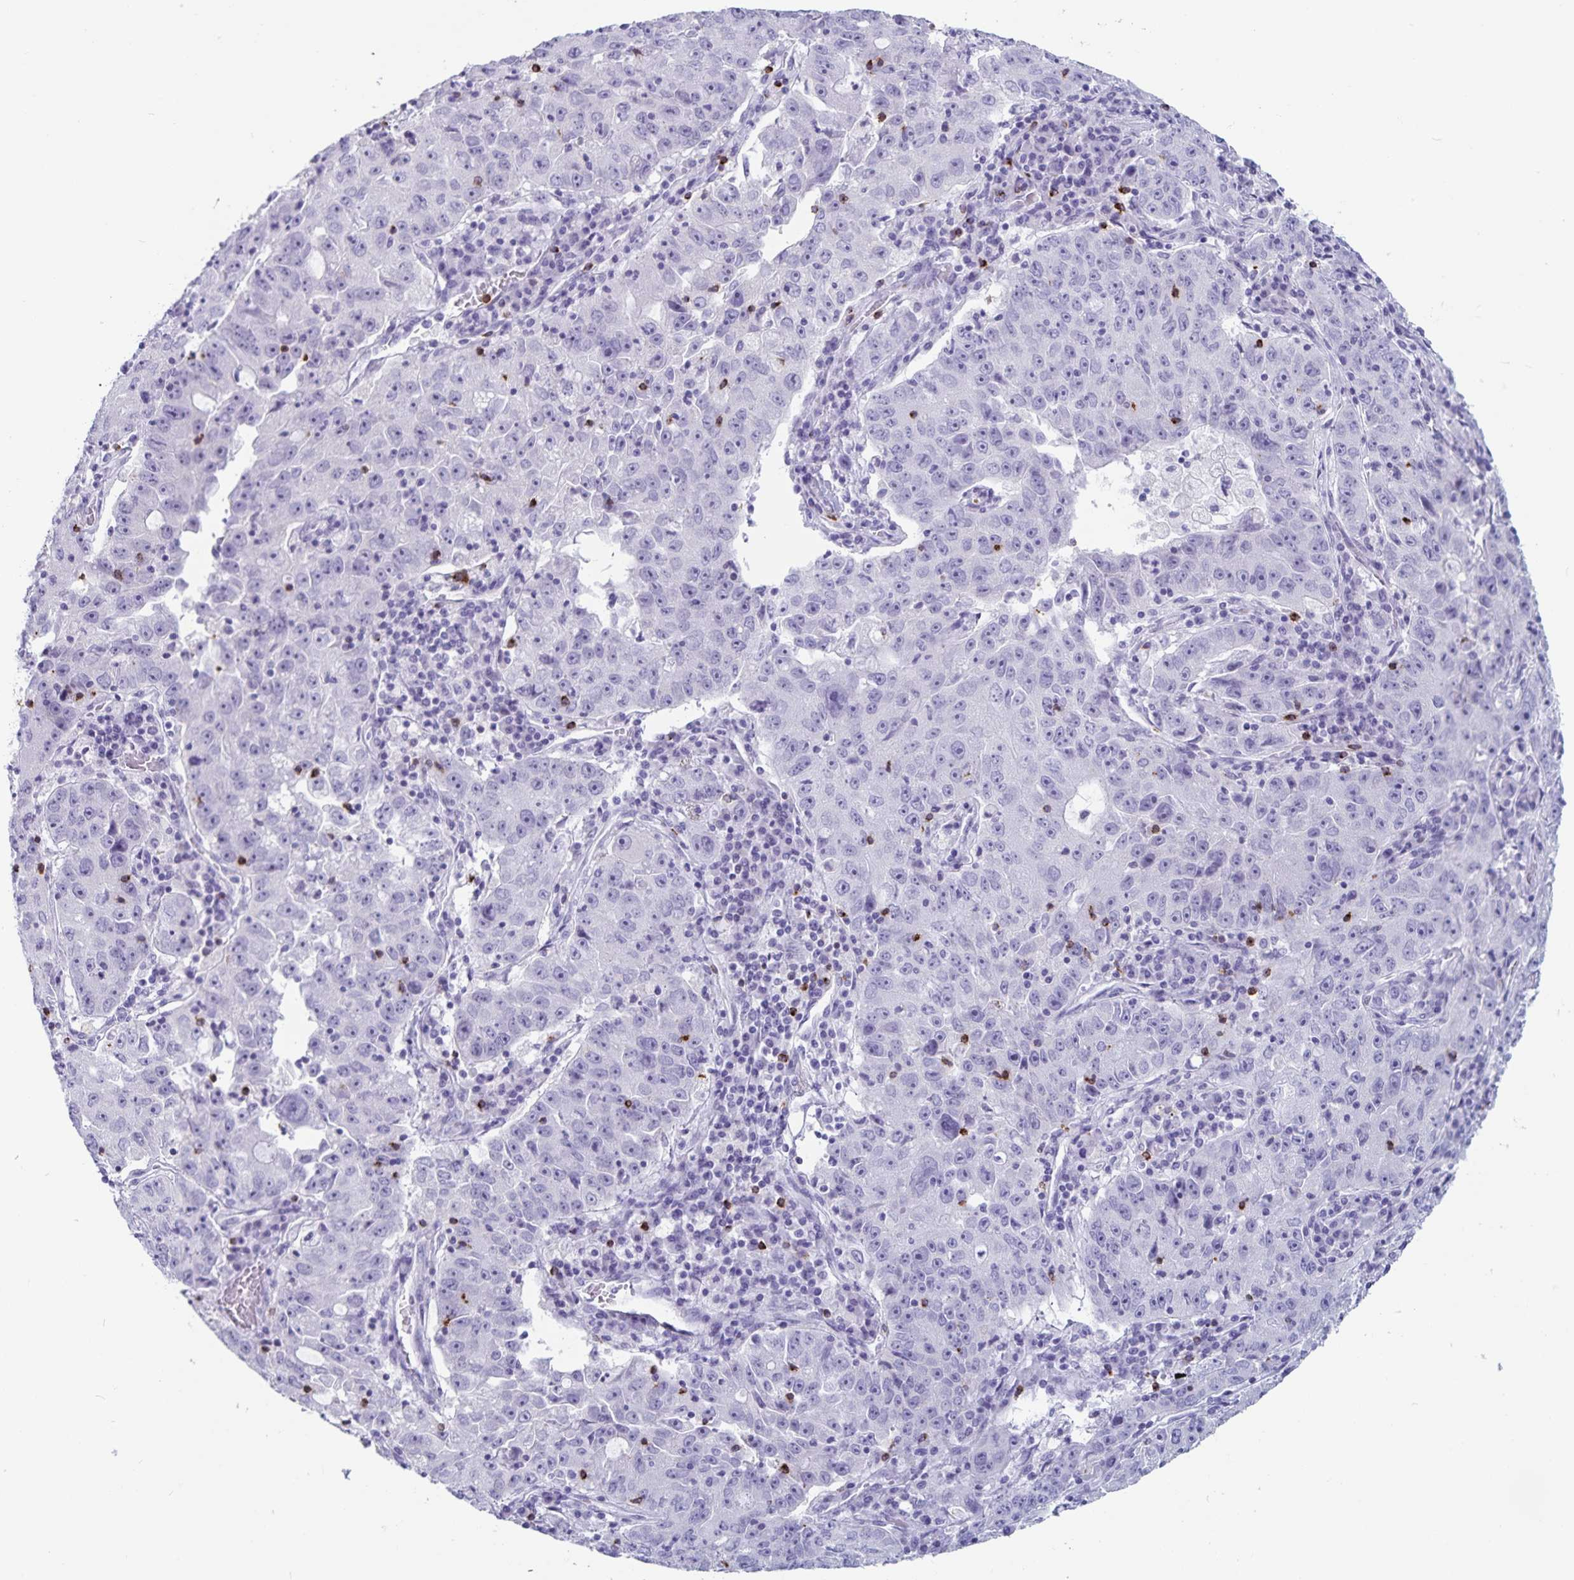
{"staining": {"intensity": "negative", "quantity": "none", "location": "none"}, "tissue": "lung cancer", "cell_type": "Tumor cells", "image_type": "cancer", "snomed": [{"axis": "morphology", "description": "Normal morphology"}, {"axis": "morphology", "description": "Adenocarcinoma, NOS"}, {"axis": "topography", "description": "Lymph node"}, {"axis": "topography", "description": "Lung"}], "caption": "An IHC photomicrograph of adenocarcinoma (lung) is shown. There is no staining in tumor cells of adenocarcinoma (lung).", "gene": "GNLY", "patient": {"sex": "female", "age": 57}}